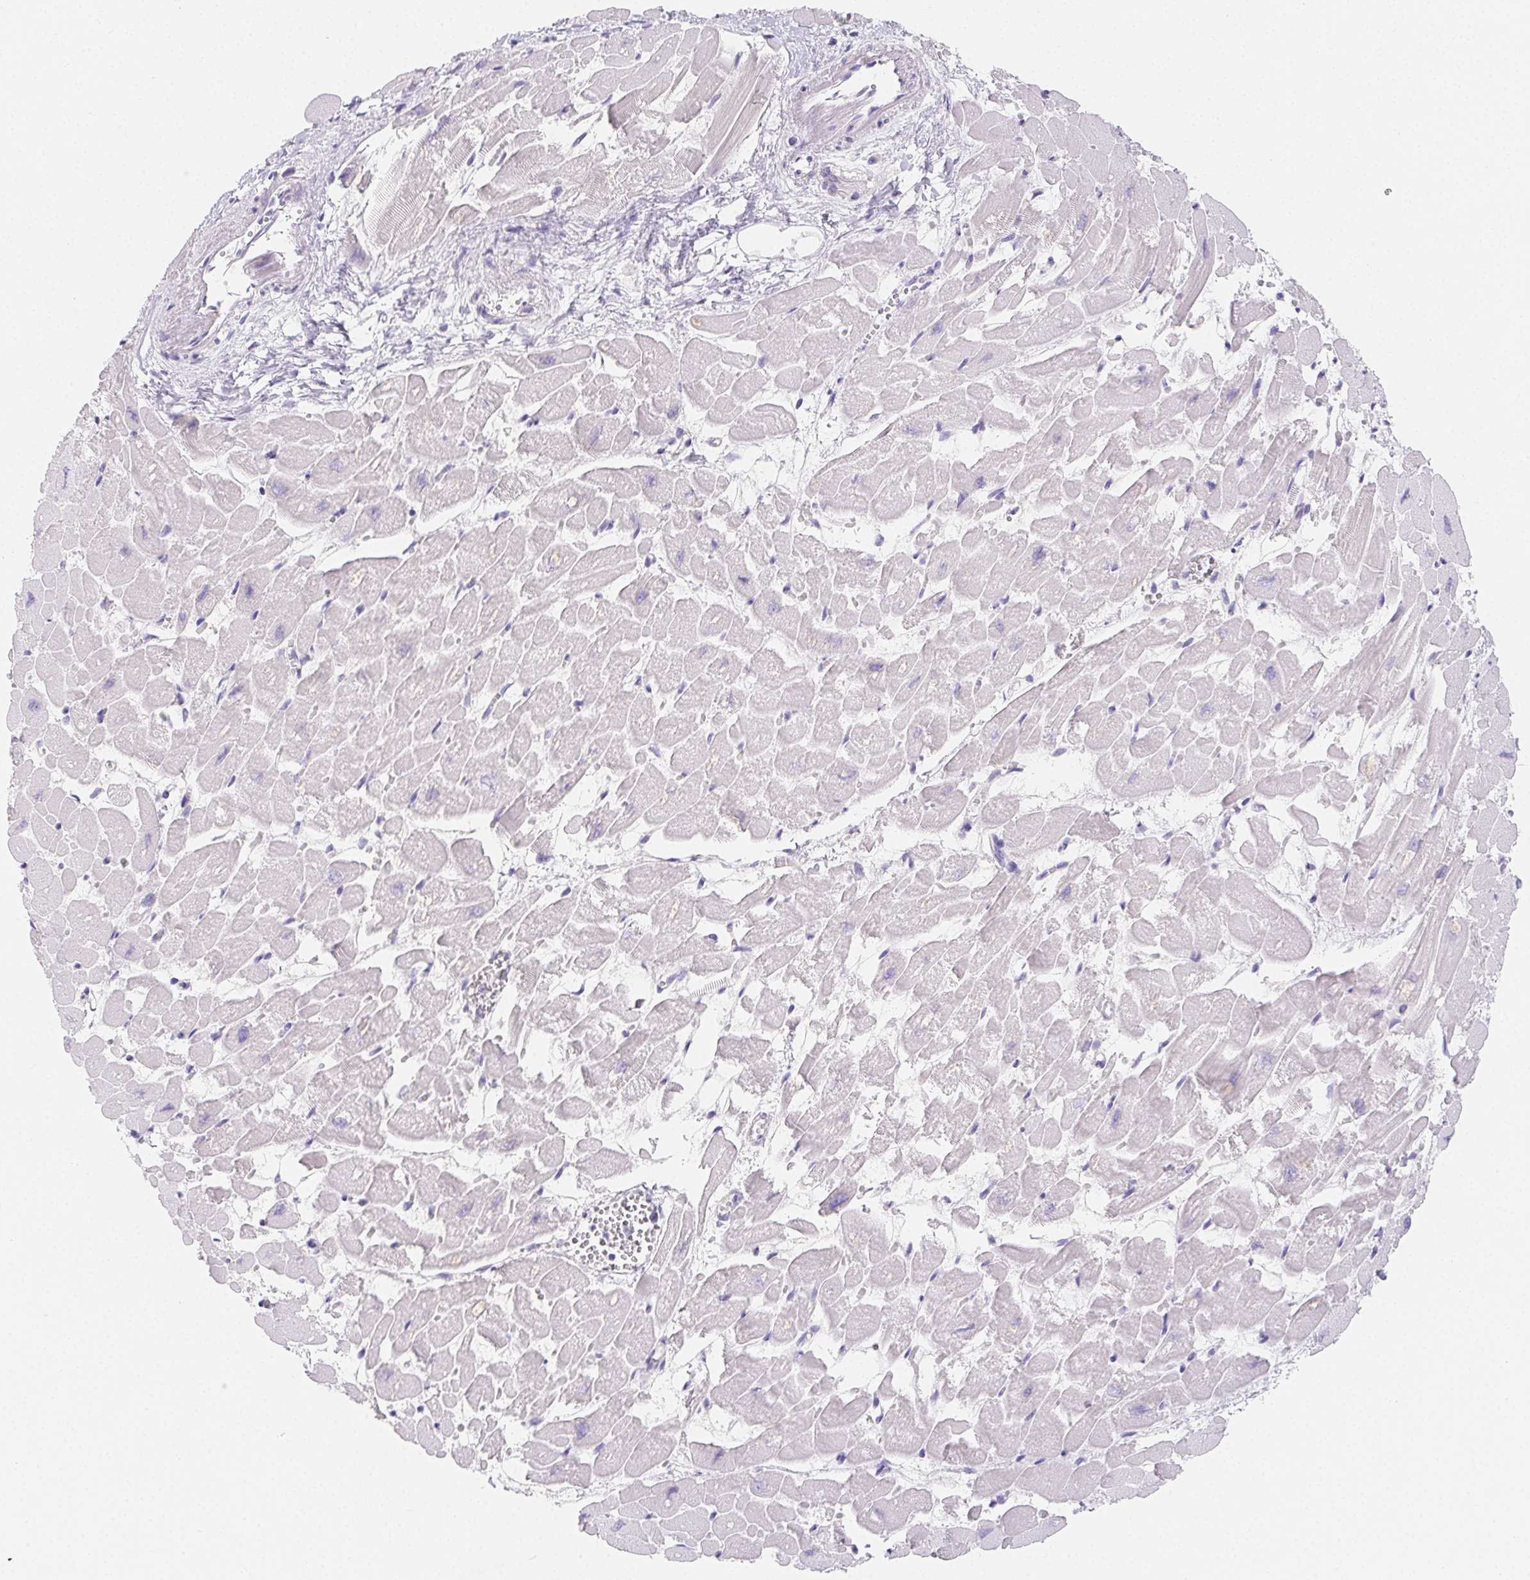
{"staining": {"intensity": "negative", "quantity": "none", "location": "none"}, "tissue": "heart muscle", "cell_type": "Cardiomyocytes", "image_type": "normal", "snomed": [{"axis": "morphology", "description": "Normal tissue, NOS"}, {"axis": "topography", "description": "Heart"}], "caption": "Cardiomyocytes show no significant protein positivity in benign heart muscle. (Immunohistochemistry, brightfield microscopy, high magnification).", "gene": "ZBBX", "patient": {"sex": "female", "age": 52}}